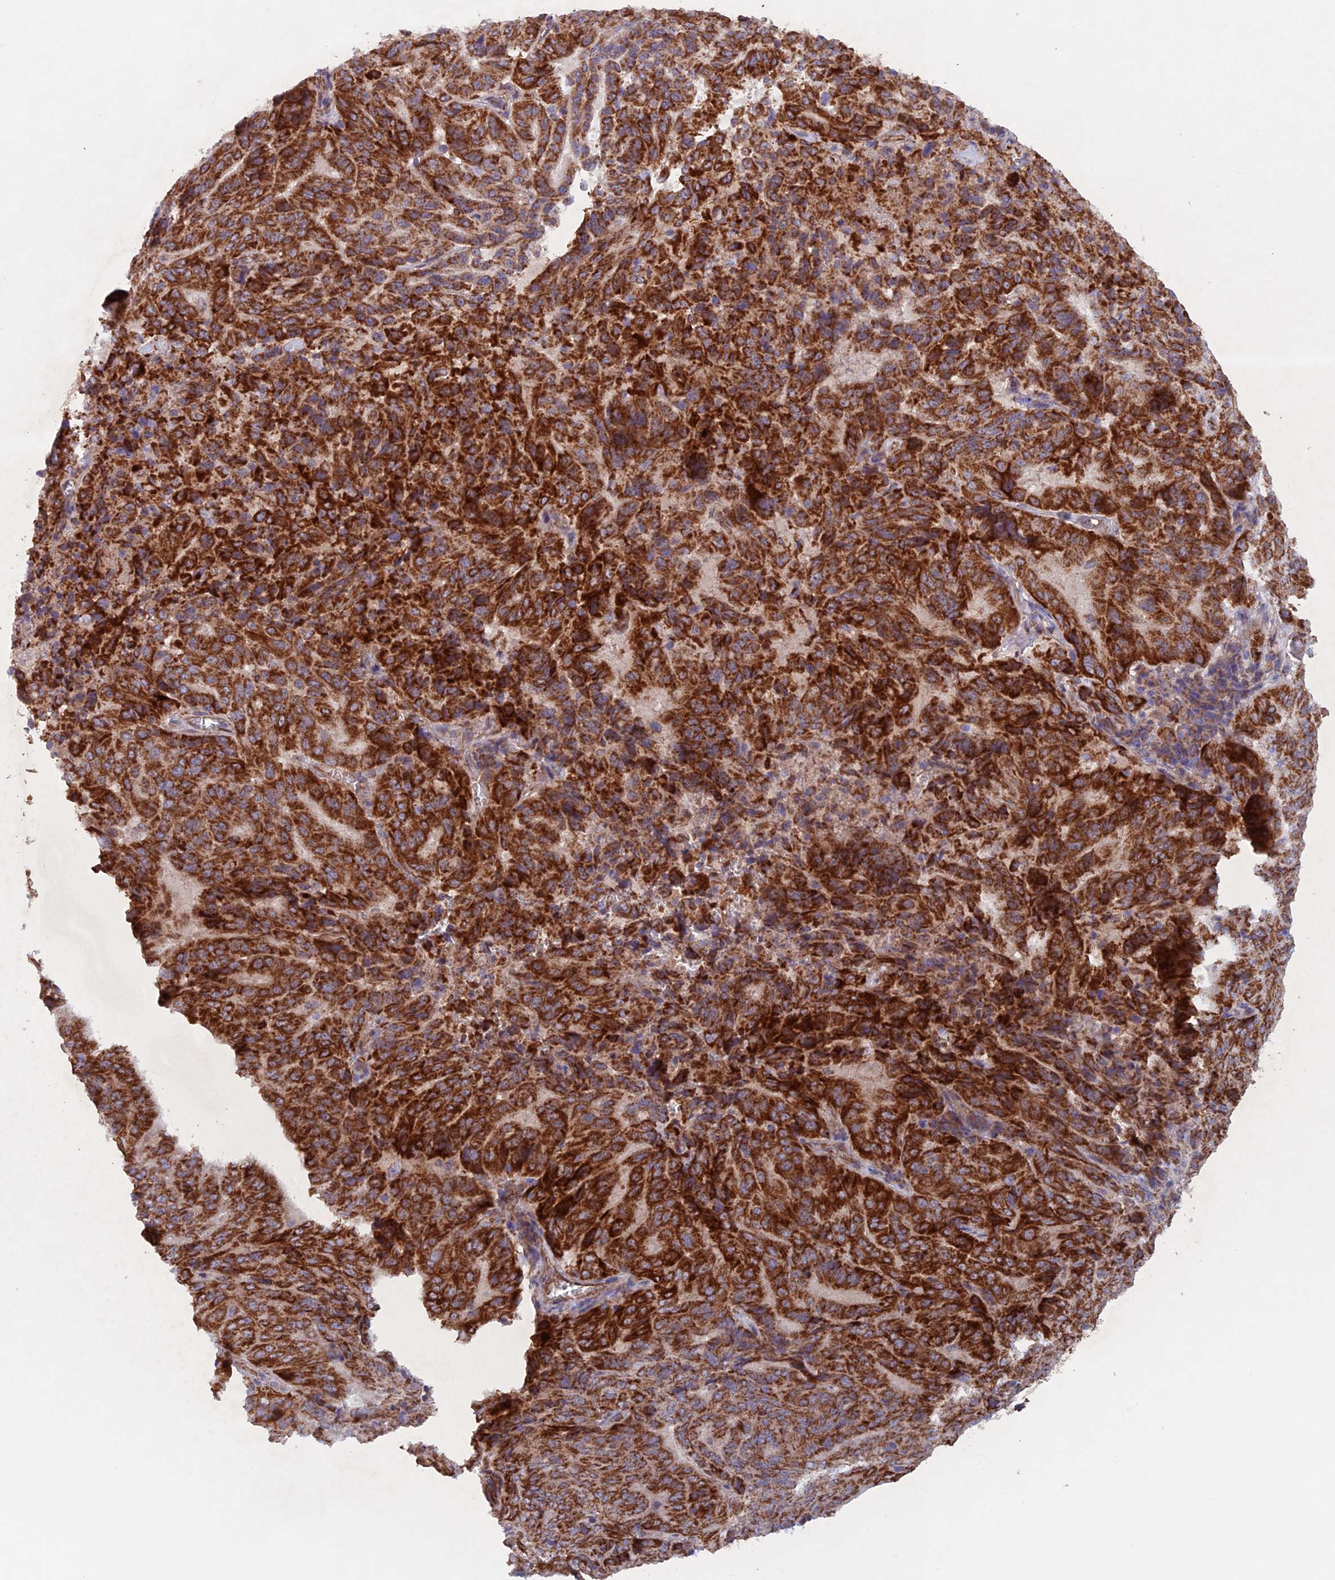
{"staining": {"intensity": "strong", "quantity": ">75%", "location": "cytoplasmic/membranous"}, "tissue": "pancreatic cancer", "cell_type": "Tumor cells", "image_type": "cancer", "snomed": [{"axis": "morphology", "description": "Adenocarcinoma, NOS"}, {"axis": "topography", "description": "Pancreas"}], "caption": "Immunohistochemical staining of pancreatic adenocarcinoma shows high levels of strong cytoplasmic/membranous positivity in about >75% of tumor cells. Nuclei are stained in blue.", "gene": "MRPL1", "patient": {"sex": "male", "age": 63}}